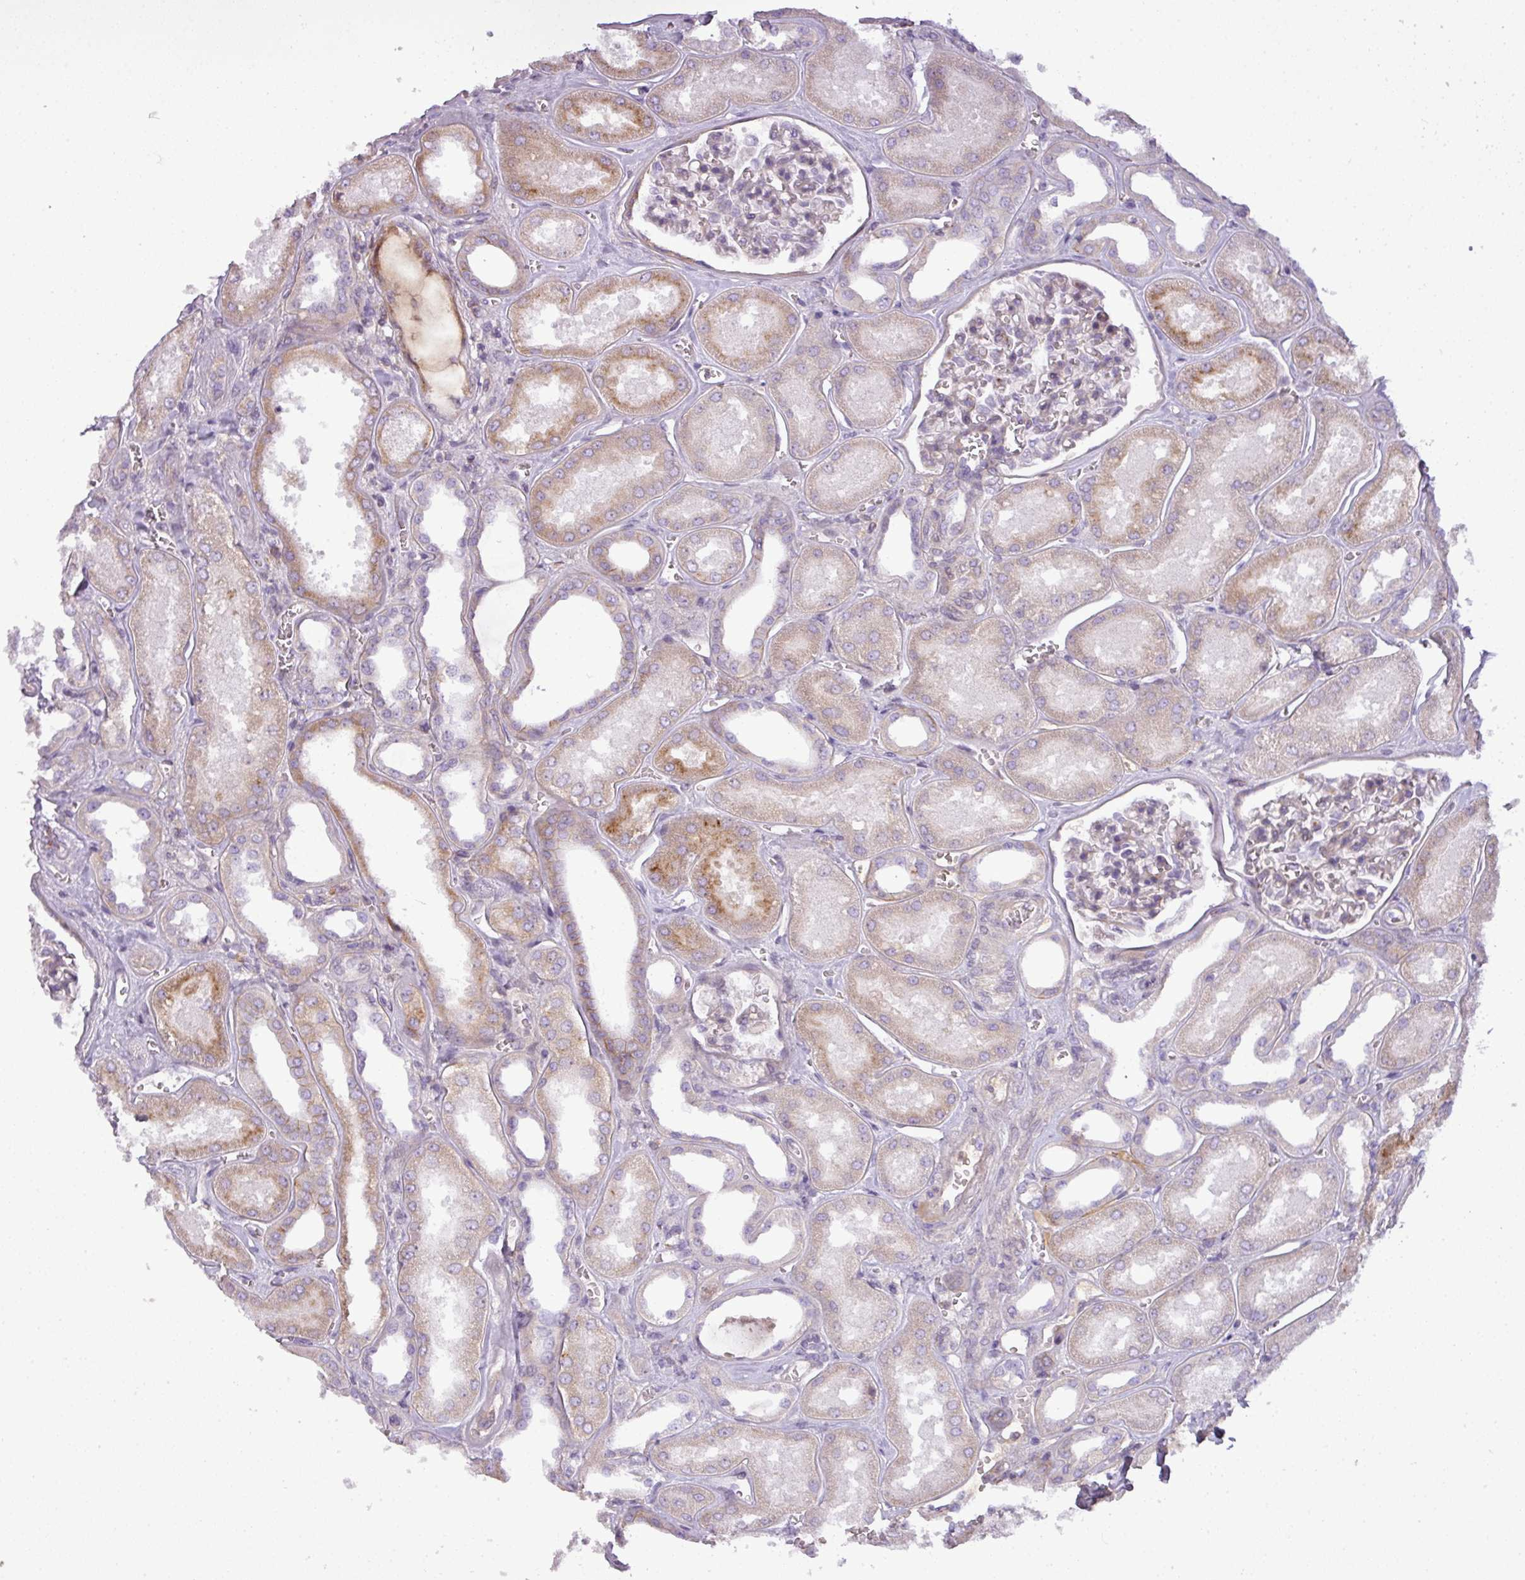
{"staining": {"intensity": "weak", "quantity": "<25%", "location": "cytoplasmic/membranous"}, "tissue": "kidney", "cell_type": "Cells in glomeruli", "image_type": "normal", "snomed": [{"axis": "morphology", "description": "Normal tissue, NOS"}, {"axis": "morphology", "description": "Adenocarcinoma, NOS"}, {"axis": "topography", "description": "Kidney"}], "caption": "This is a image of immunohistochemistry (IHC) staining of unremarkable kidney, which shows no expression in cells in glomeruli.", "gene": "C4A", "patient": {"sex": "female", "age": 68}}